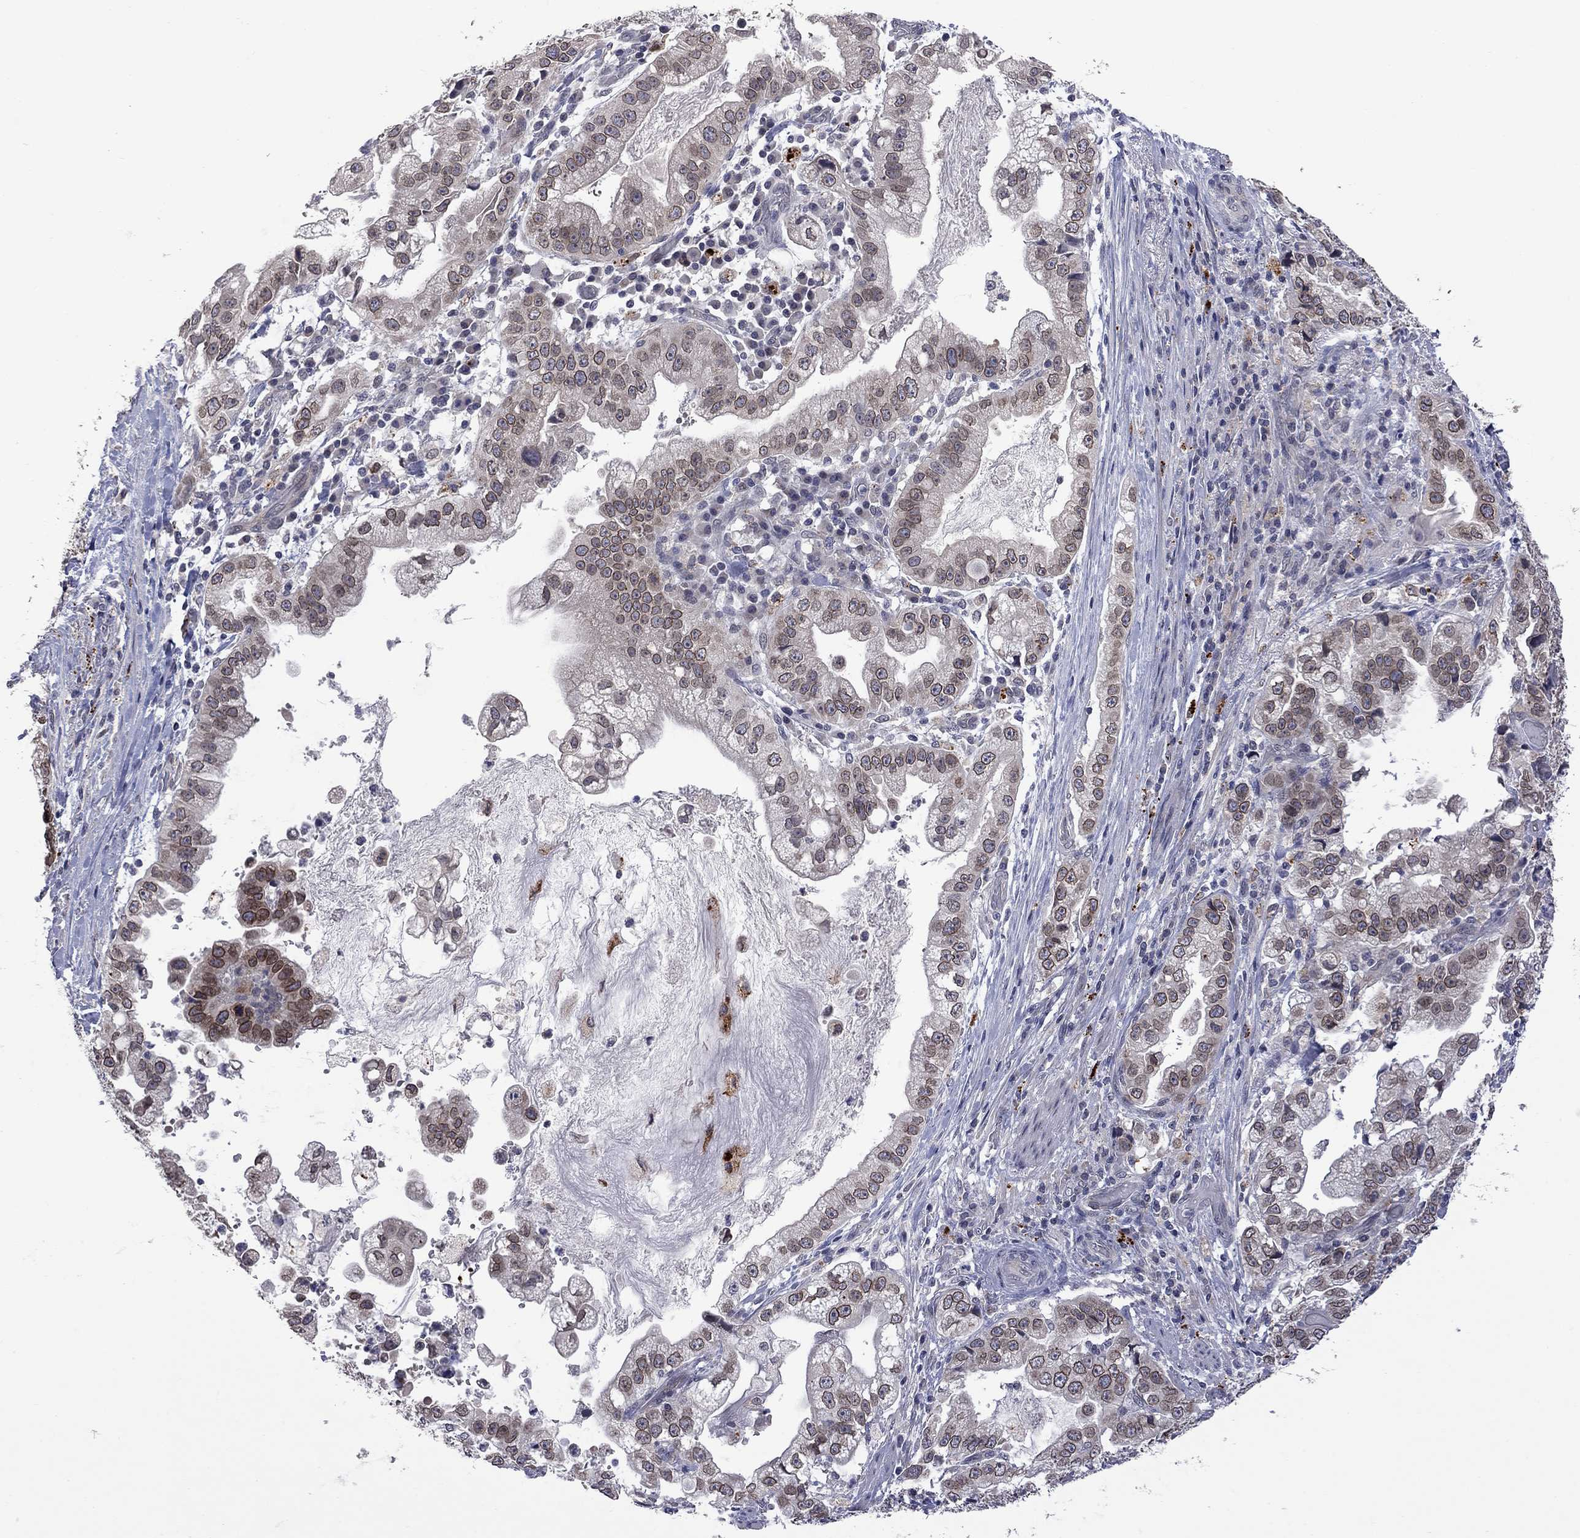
{"staining": {"intensity": "strong", "quantity": "25%-75%", "location": "cytoplasmic/membranous"}, "tissue": "stomach cancer", "cell_type": "Tumor cells", "image_type": "cancer", "snomed": [{"axis": "morphology", "description": "Adenocarcinoma, NOS"}, {"axis": "topography", "description": "Stomach"}], "caption": "Protein analysis of stomach cancer tissue reveals strong cytoplasmic/membranous positivity in about 25%-75% of tumor cells.", "gene": "FABP12", "patient": {"sex": "male", "age": 59}}